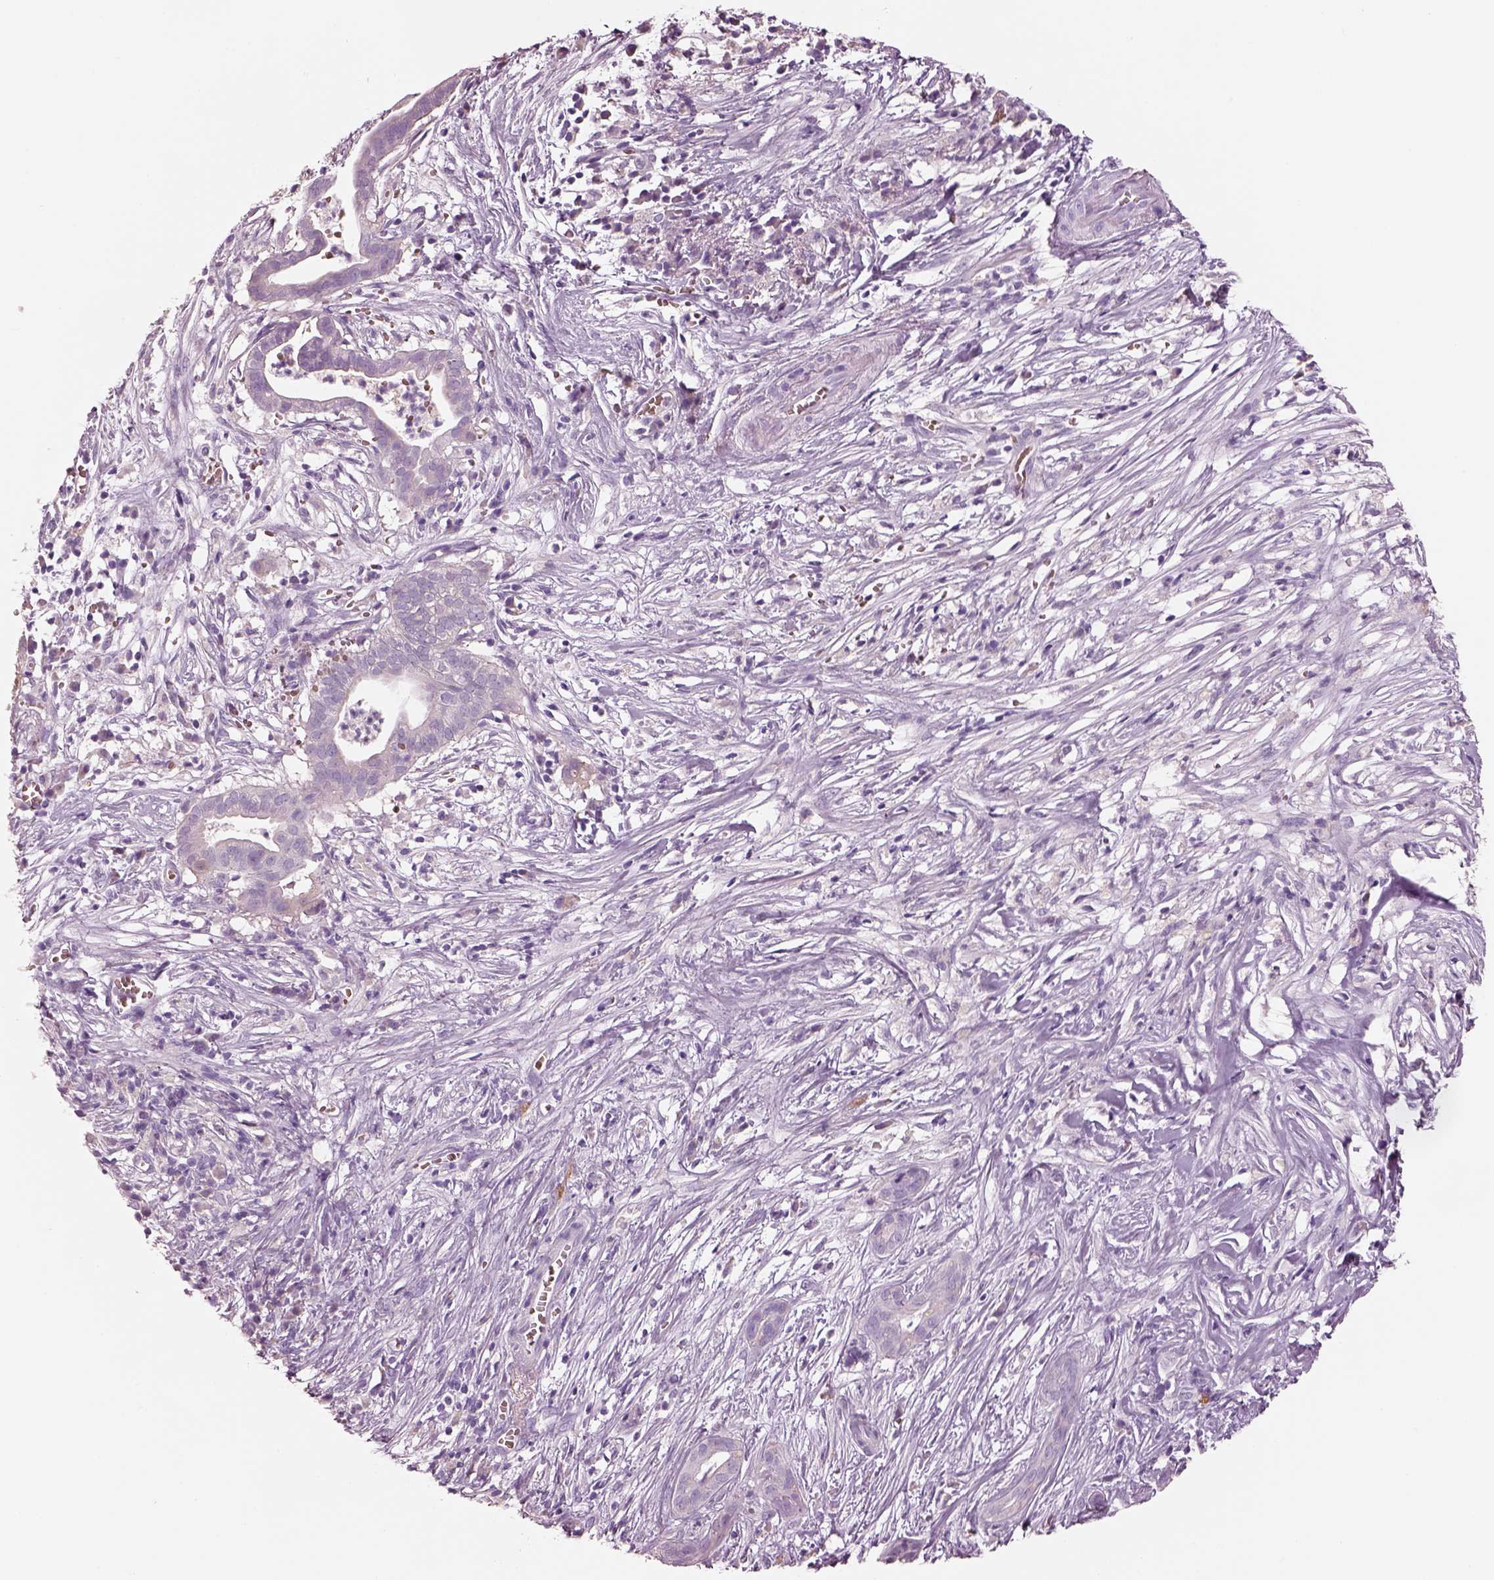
{"staining": {"intensity": "negative", "quantity": "none", "location": "none"}, "tissue": "pancreatic cancer", "cell_type": "Tumor cells", "image_type": "cancer", "snomed": [{"axis": "morphology", "description": "Adenocarcinoma, NOS"}, {"axis": "topography", "description": "Pancreas"}], "caption": "Immunohistochemistry (IHC) of pancreatic adenocarcinoma displays no staining in tumor cells.", "gene": "ELSPBP1", "patient": {"sex": "male", "age": 61}}